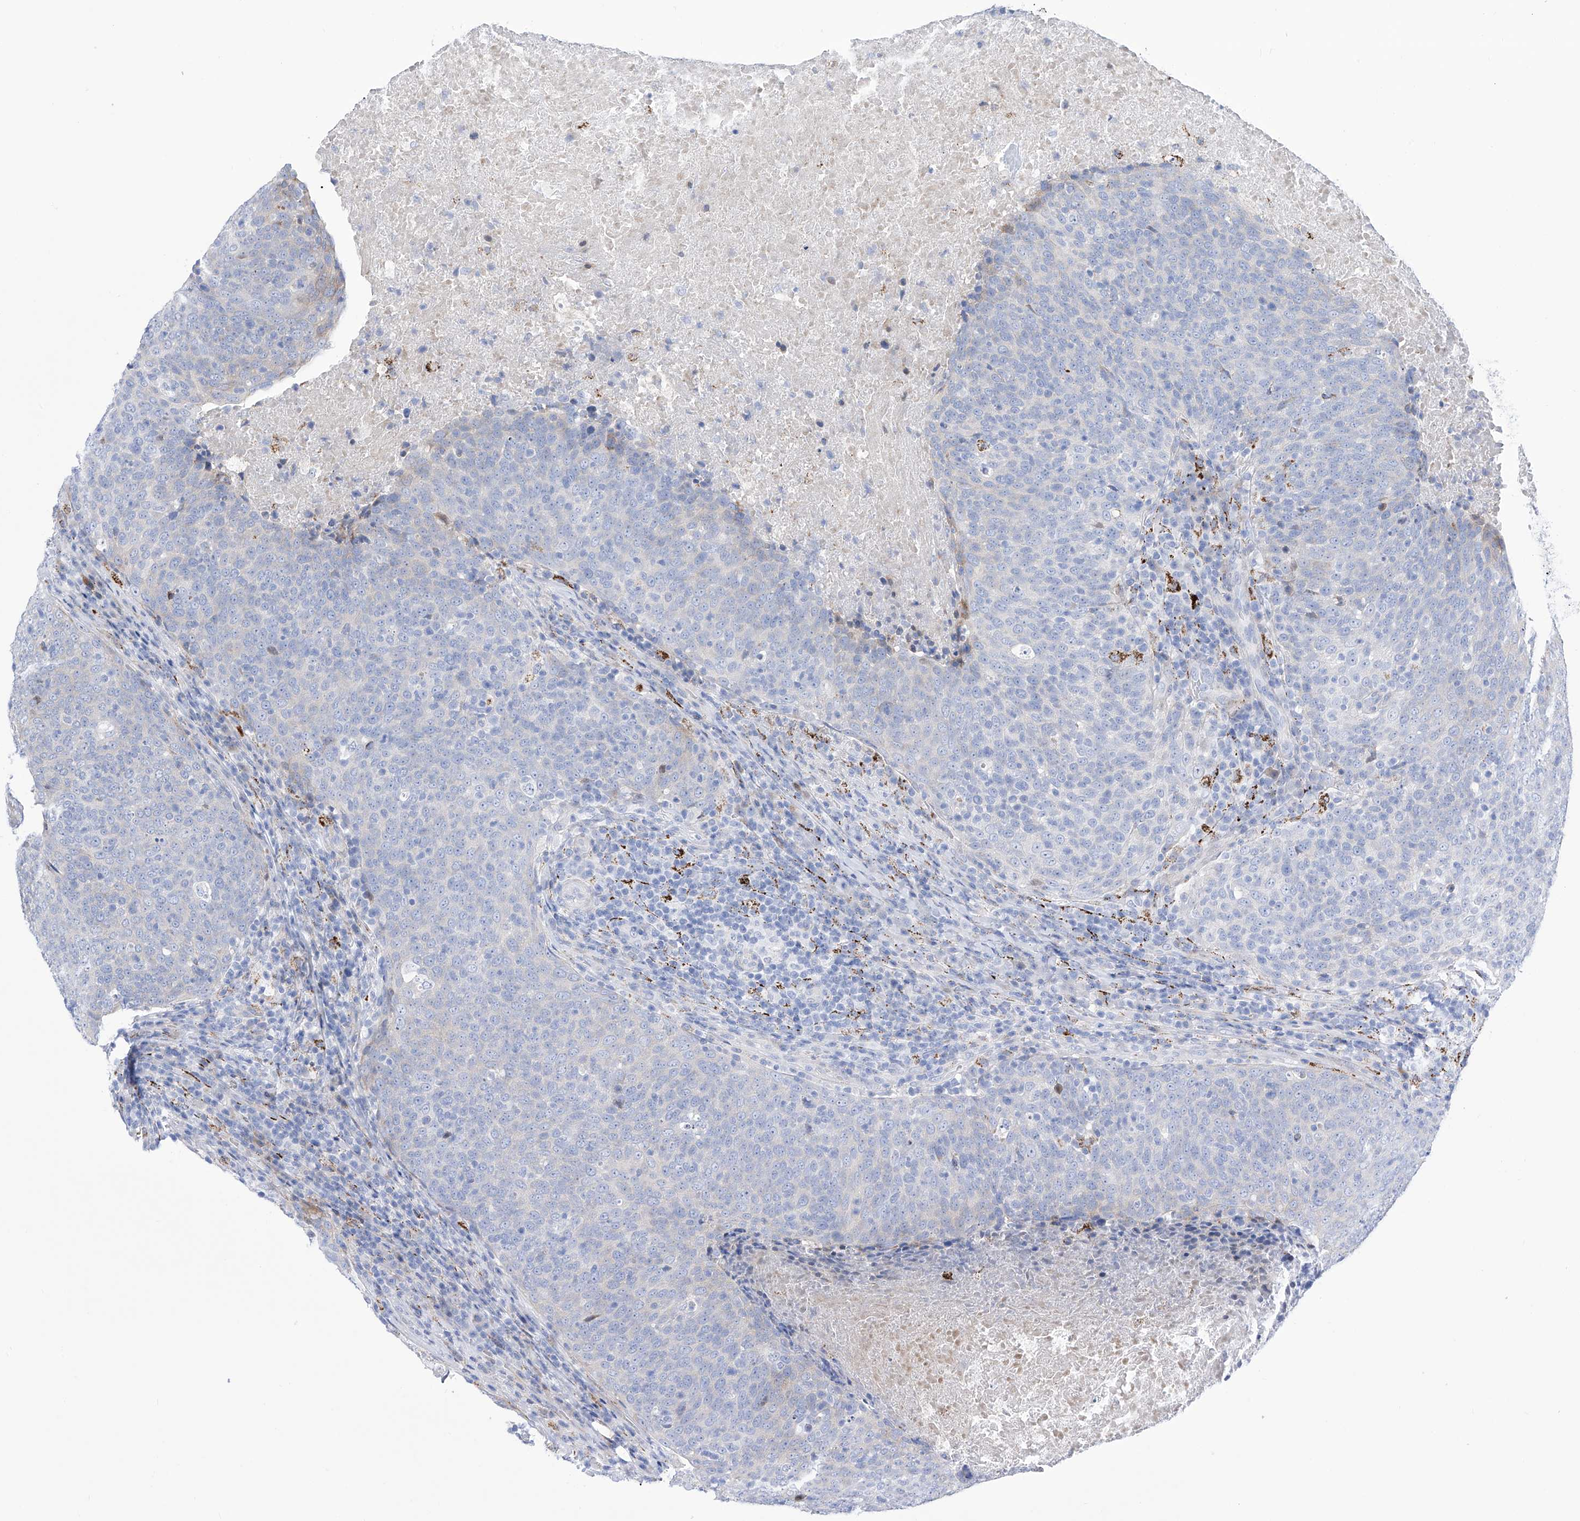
{"staining": {"intensity": "negative", "quantity": "none", "location": "none"}, "tissue": "head and neck cancer", "cell_type": "Tumor cells", "image_type": "cancer", "snomed": [{"axis": "morphology", "description": "Squamous cell carcinoma, NOS"}, {"axis": "morphology", "description": "Squamous cell carcinoma, metastatic, NOS"}, {"axis": "topography", "description": "Lymph node"}, {"axis": "topography", "description": "Head-Neck"}], "caption": "There is no significant expression in tumor cells of head and neck cancer.", "gene": "C1orf87", "patient": {"sex": "male", "age": 62}}